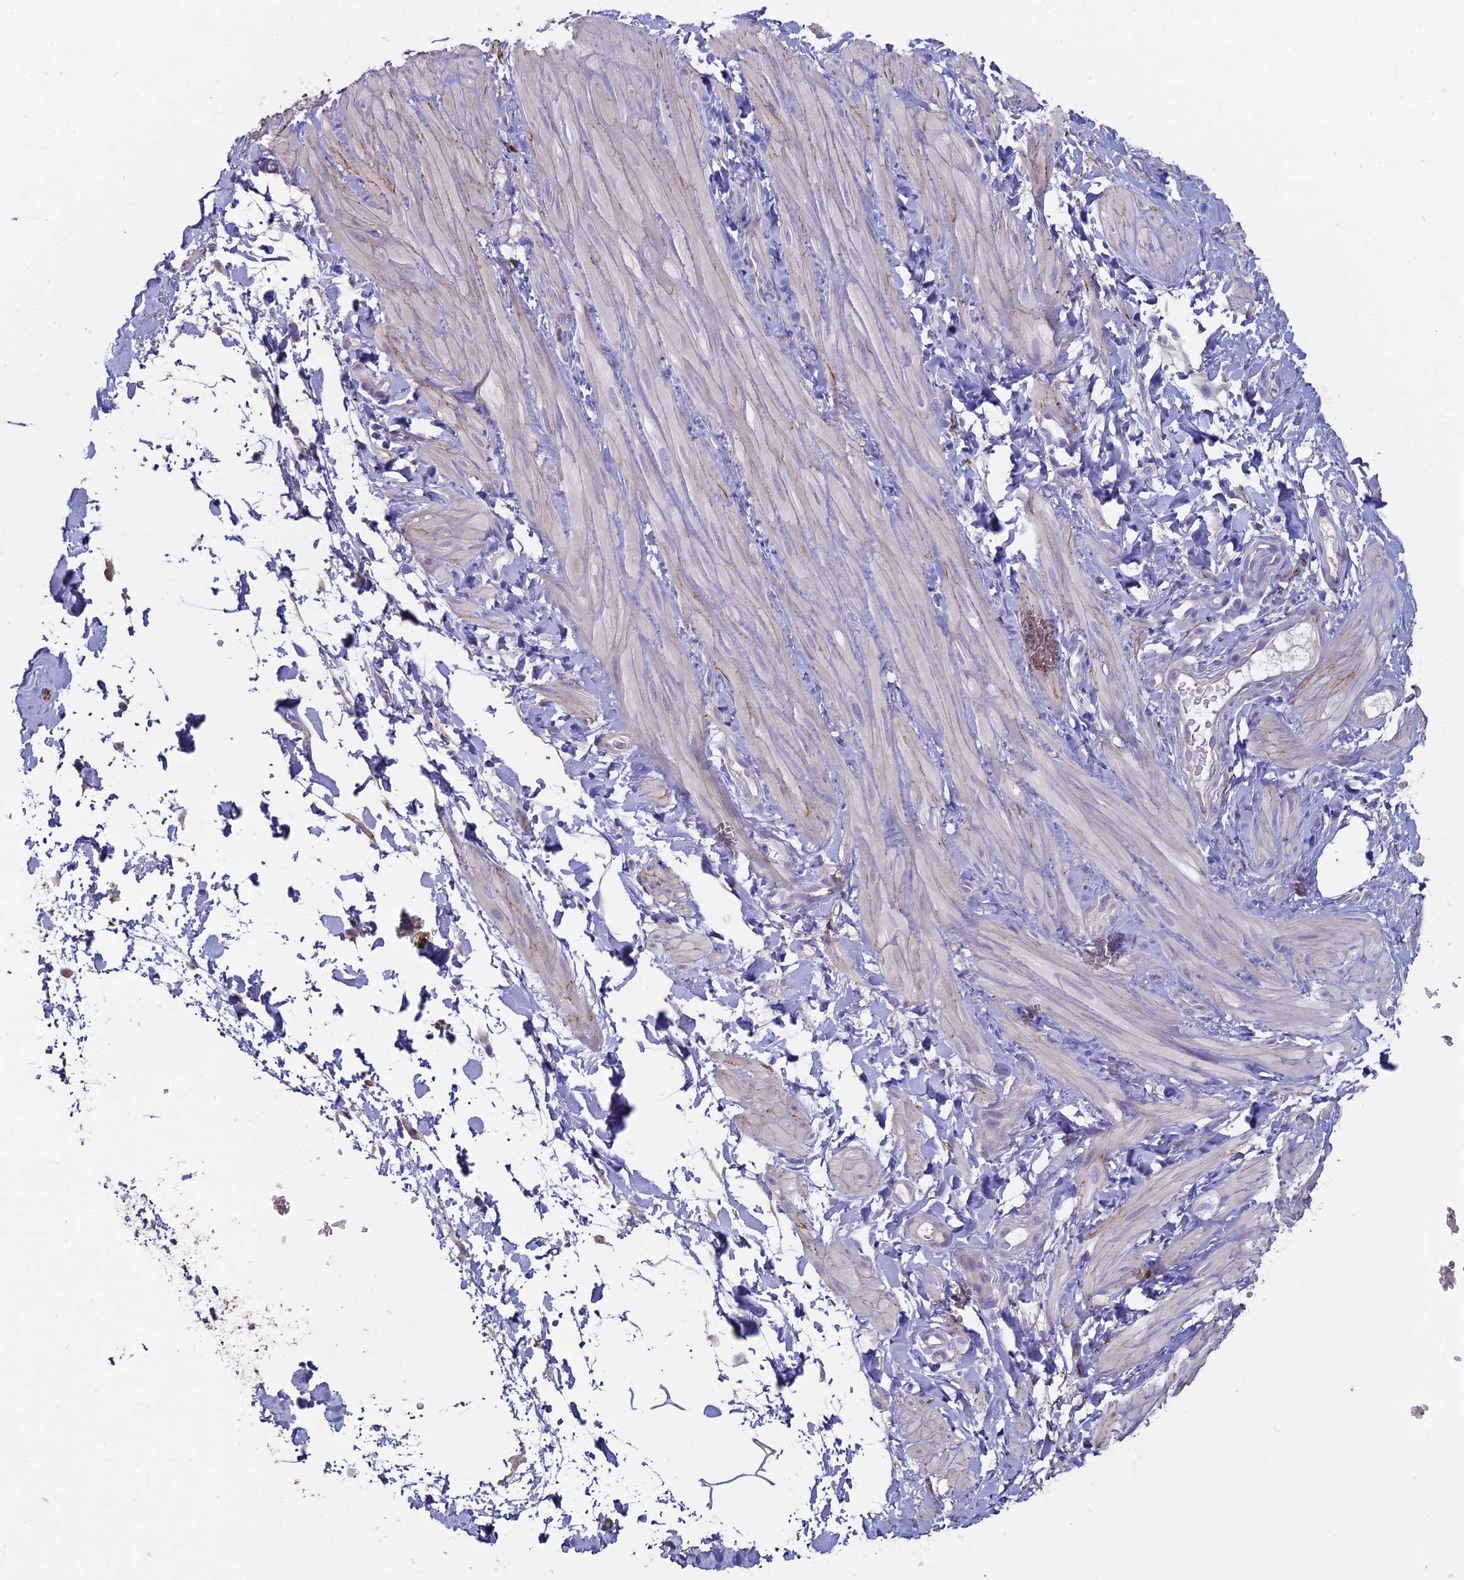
{"staining": {"intensity": "negative", "quantity": "none", "location": "none"}, "tissue": "adipose tissue", "cell_type": "Adipocytes", "image_type": "normal", "snomed": [{"axis": "morphology", "description": "Normal tissue, NOS"}, {"axis": "topography", "description": "Soft tissue"}, {"axis": "topography", "description": "Adipose tissue"}, {"axis": "topography", "description": "Vascular tissue"}, {"axis": "topography", "description": "Peripheral nerve tissue"}], "caption": "Immunohistochemistry (IHC) photomicrograph of unremarkable human adipose tissue stained for a protein (brown), which reveals no expression in adipocytes.", "gene": "NCAM1", "patient": {"sex": "male", "age": 74}}